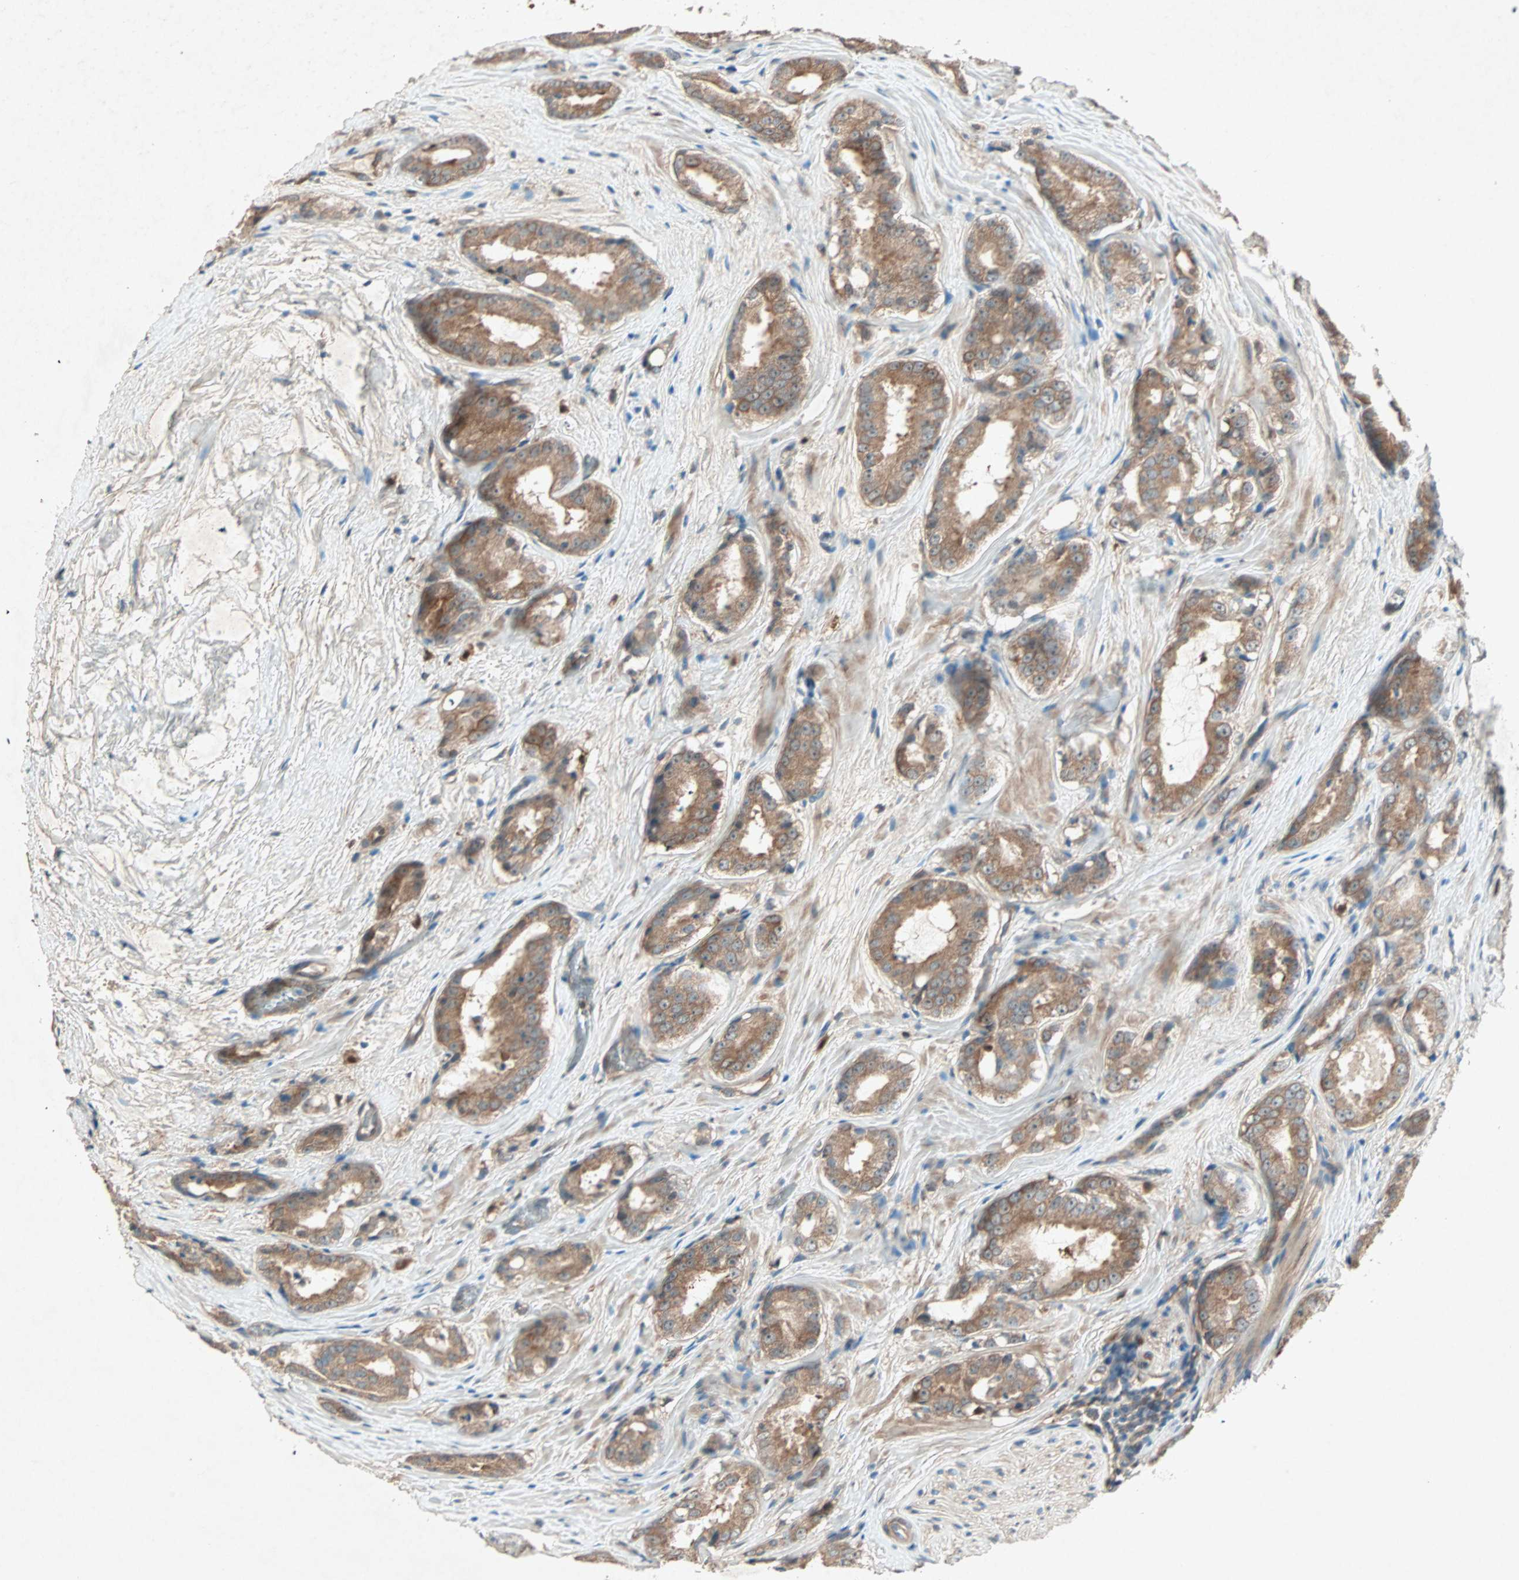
{"staining": {"intensity": "moderate", "quantity": "25%-75%", "location": "cytoplasmic/membranous"}, "tissue": "prostate cancer", "cell_type": "Tumor cells", "image_type": "cancer", "snomed": [{"axis": "morphology", "description": "Adenocarcinoma, High grade"}, {"axis": "topography", "description": "Prostate"}], "caption": "This is a micrograph of immunohistochemistry (IHC) staining of prostate cancer (adenocarcinoma (high-grade)), which shows moderate positivity in the cytoplasmic/membranous of tumor cells.", "gene": "SDSL", "patient": {"sex": "male", "age": 64}}